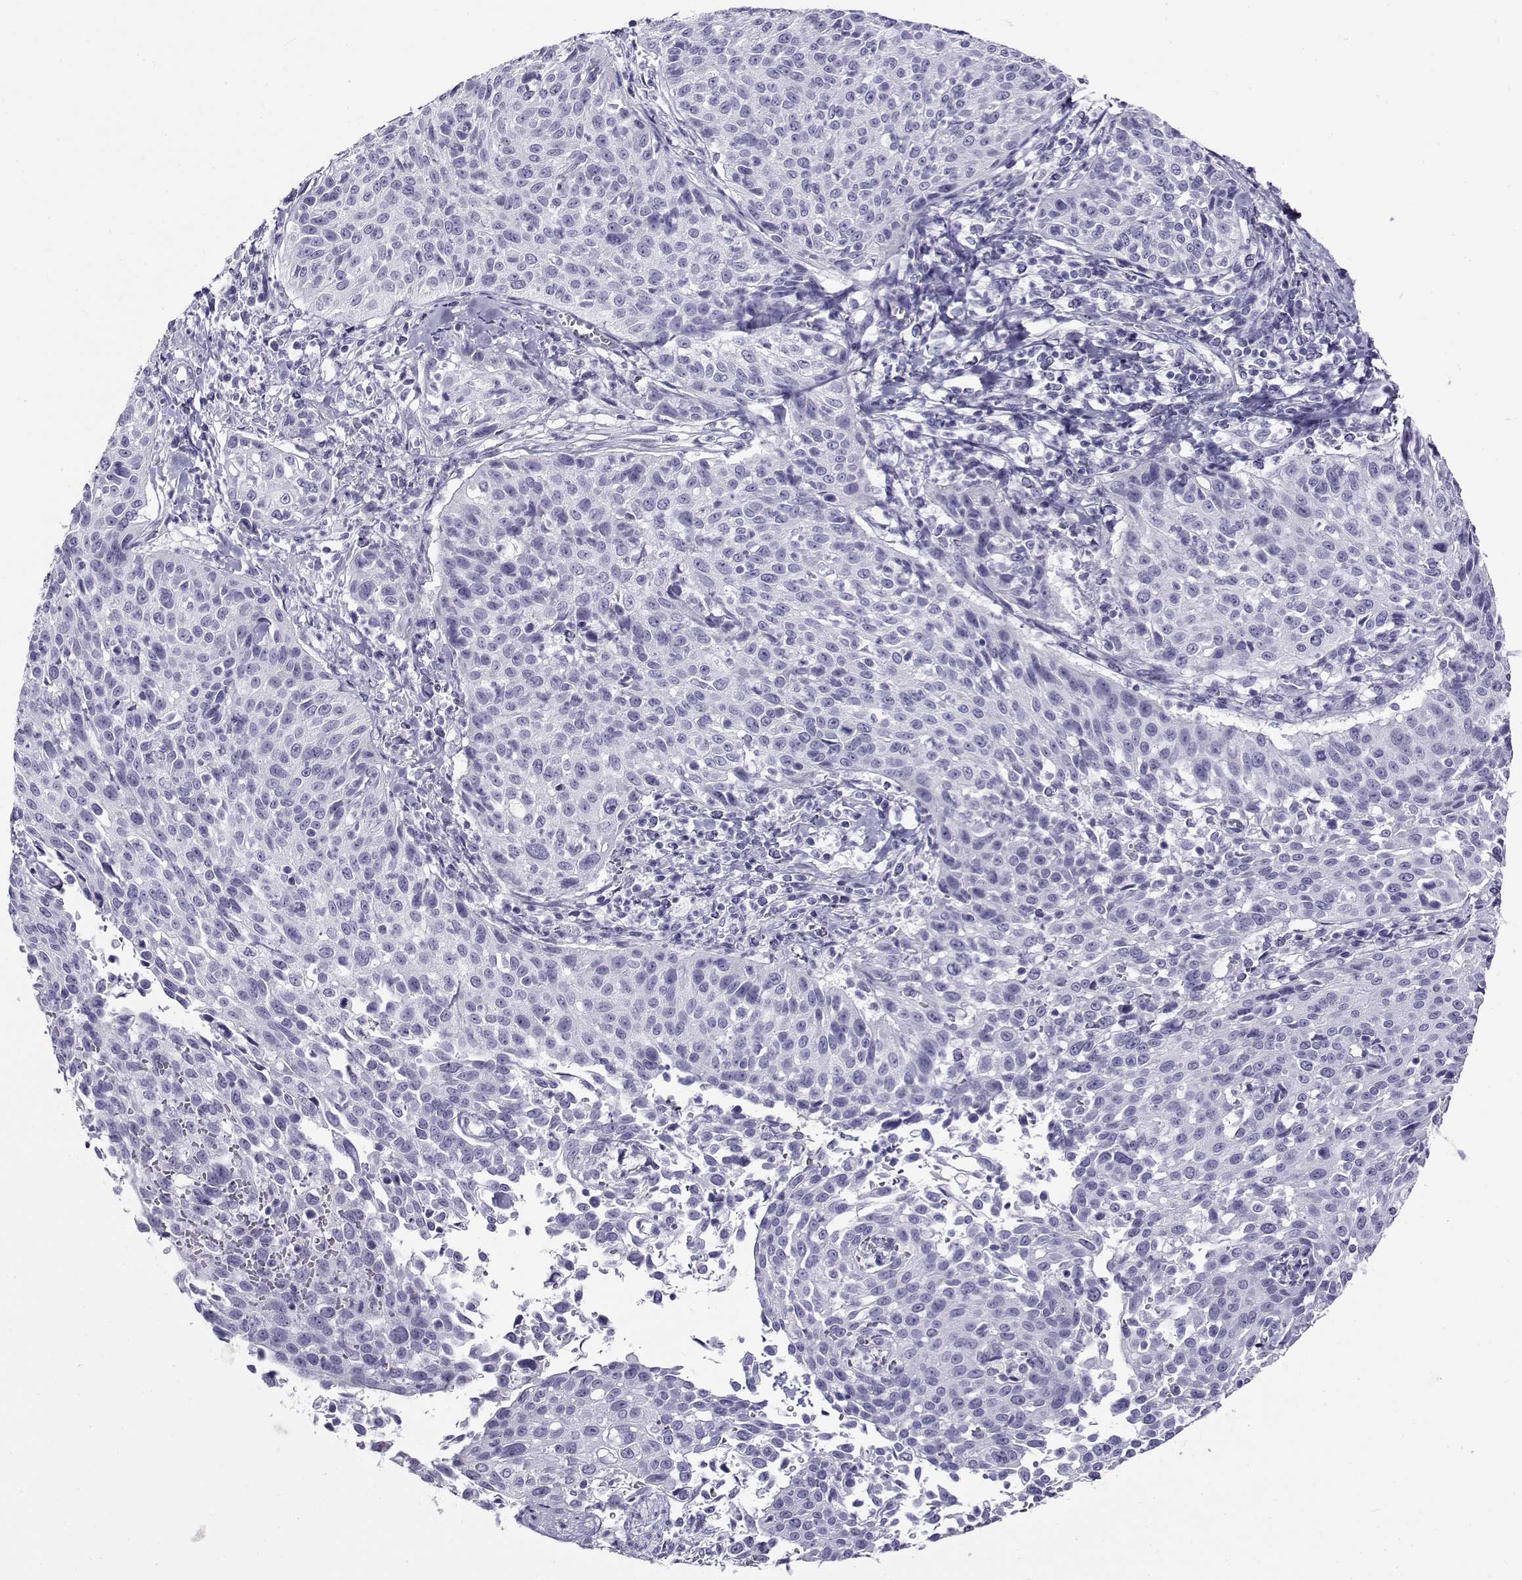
{"staining": {"intensity": "negative", "quantity": "none", "location": "none"}, "tissue": "cervical cancer", "cell_type": "Tumor cells", "image_type": "cancer", "snomed": [{"axis": "morphology", "description": "Squamous cell carcinoma, NOS"}, {"axis": "topography", "description": "Cervix"}], "caption": "The micrograph displays no staining of tumor cells in squamous cell carcinoma (cervical).", "gene": "CABS1", "patient": {"sex": "female", "age": 26}}